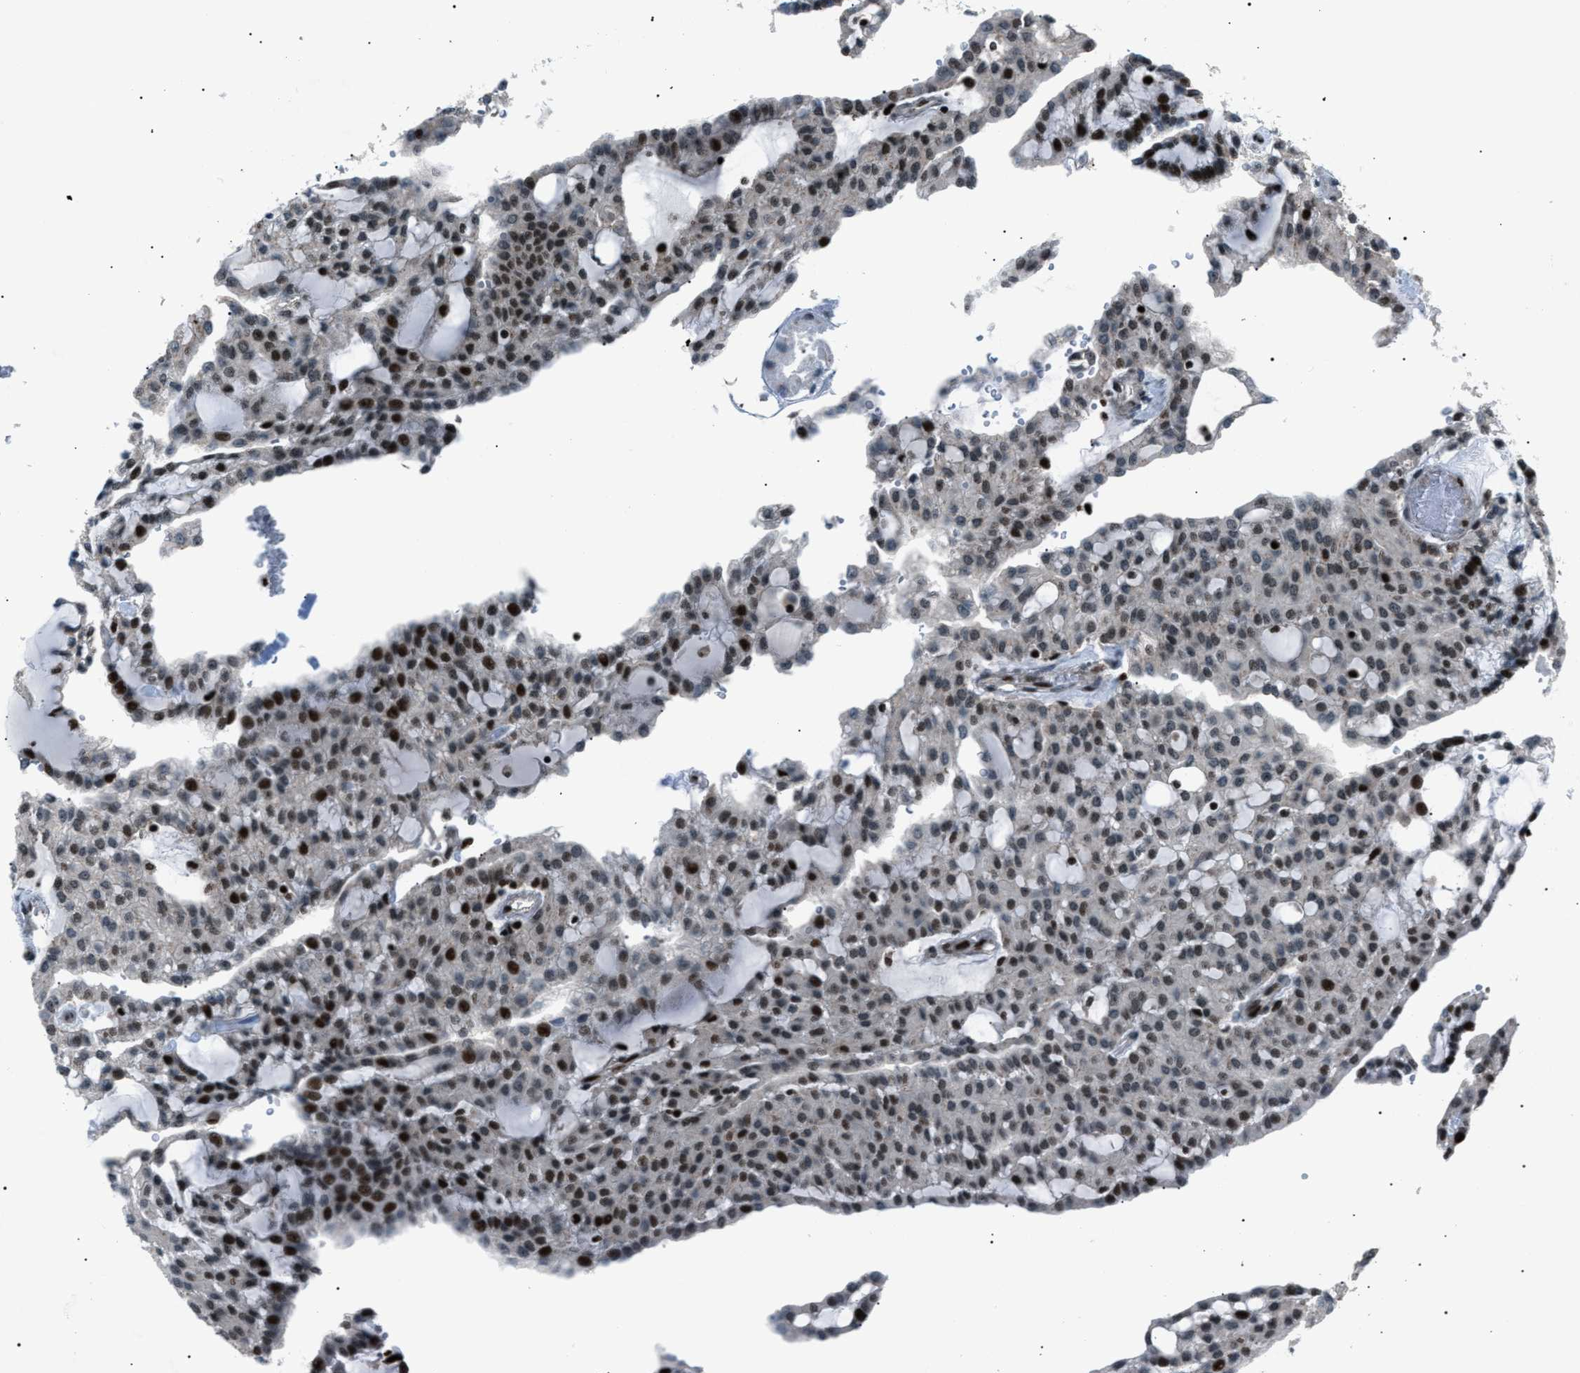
{"staining": {"intensity": "moderate", "quantity": "<25%", "location": "nuclear"}, "tissue": "renal cancer", "cell_type": "Tumor cells", "image_type": "cancer", "snomed": [{"axis": "morphology", "description": "Adenocarcinoma, NOS"}, {"axis": "topography", "description": "Kidney"}], "caption": "Immunohistochemistry micrograph of adenocarcinoma (renal) stained for a protein (brown), which shows low levels of moderate nuclear staining in about <25% of tumor cells.", "gene": "PRKX", "patient": {"sex": "male", "age": 63}}